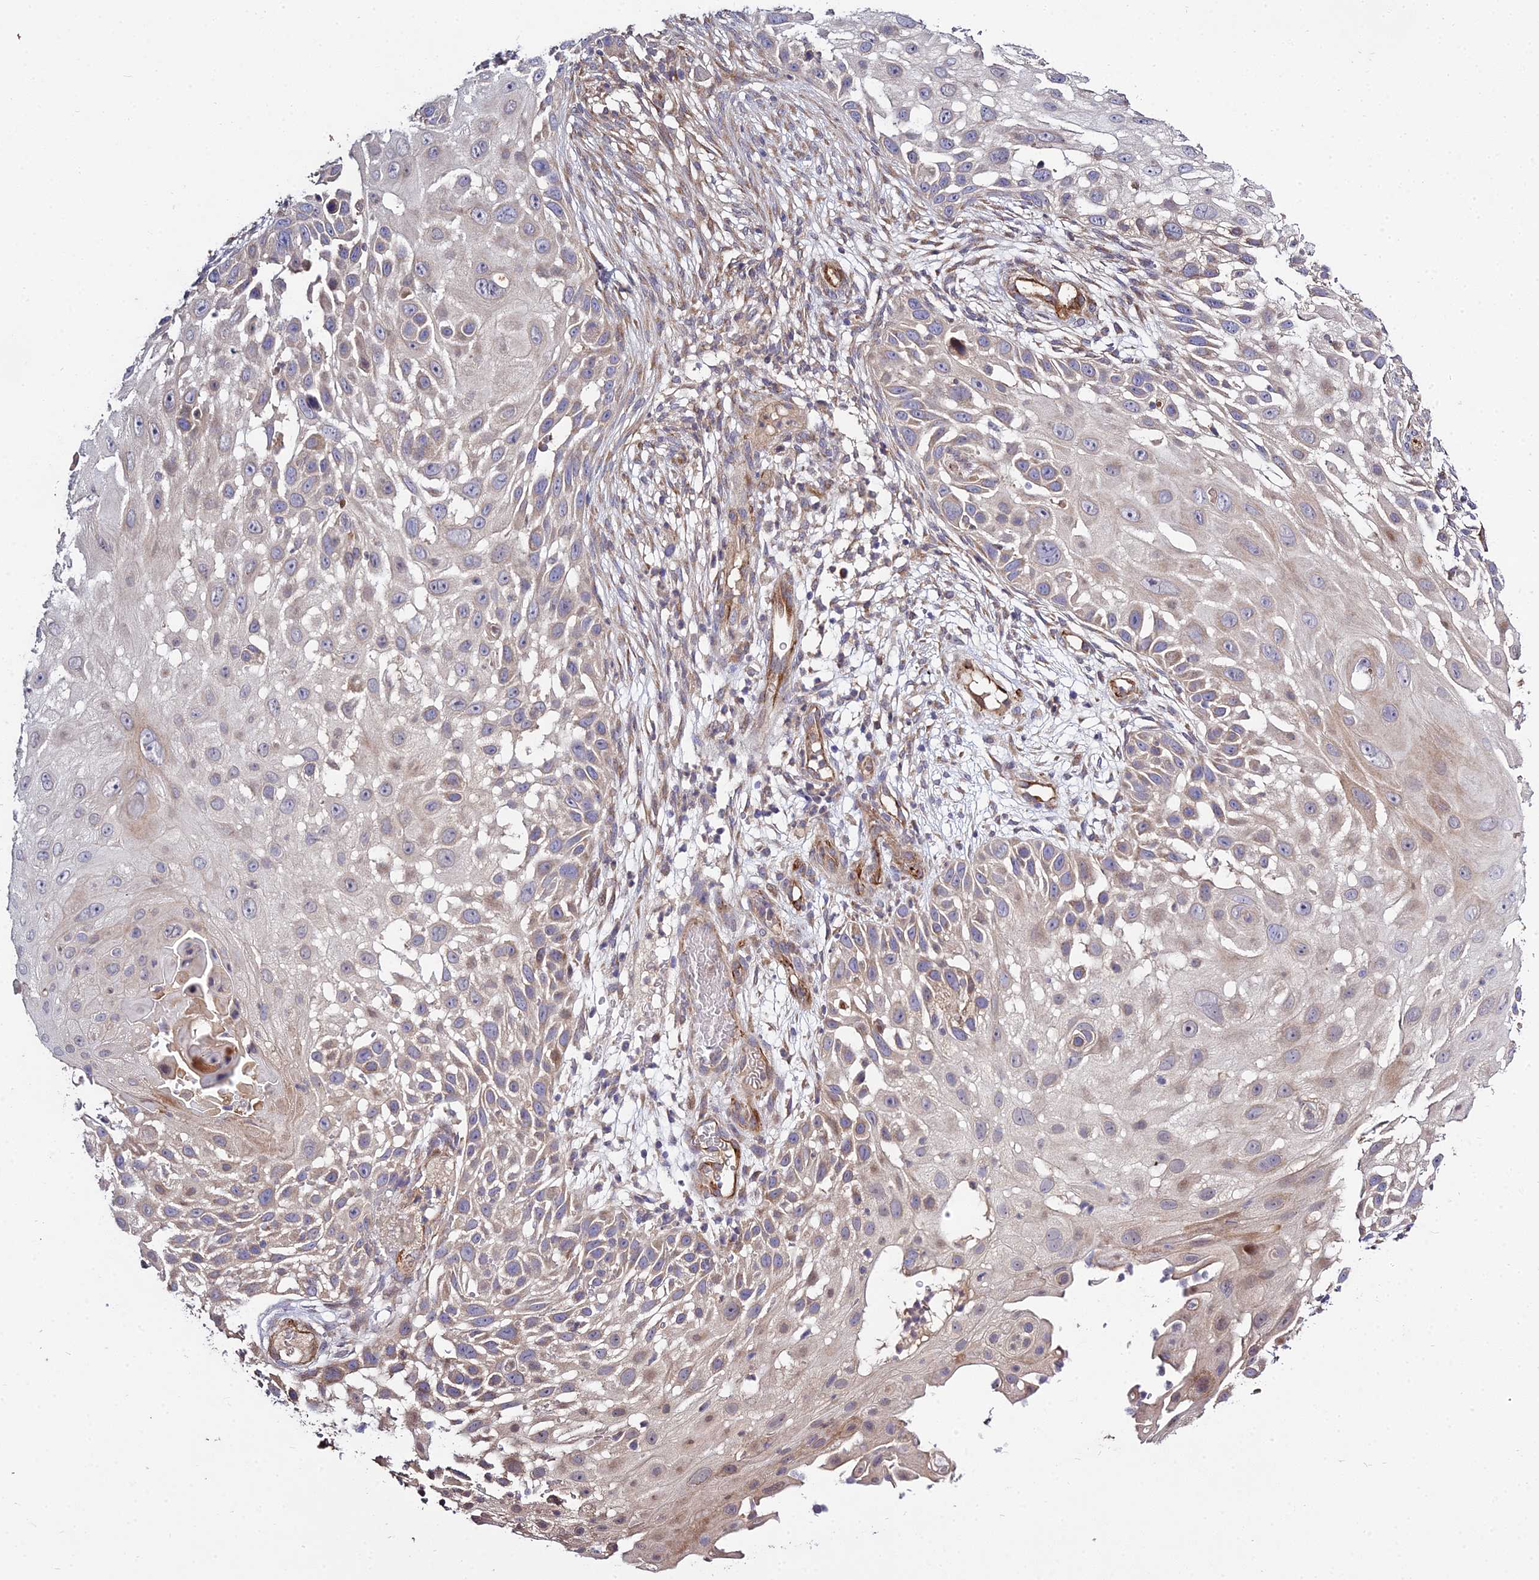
{"staining": {"intensity": "weak", "quantity": "<25%", "location": "cytoplasmic/membranous"}, "tissue": "skin cancer", "cell_type": "Tumor cells", "image_type": "cancer", "snomed": [{"axis": "morphology", "description": "Squamous cell carcinoma, NOS"}, {"axis": "topography", "description": "Skin"}], "caption": "Tumor cells are negative for protein expression in human skin cancer (squamous cell carcinoma). (Brightfield microscopy of DAB IHC at high magnification).", "gene": "GRTP1", "patient": {"sex": "female", "age": 44}}